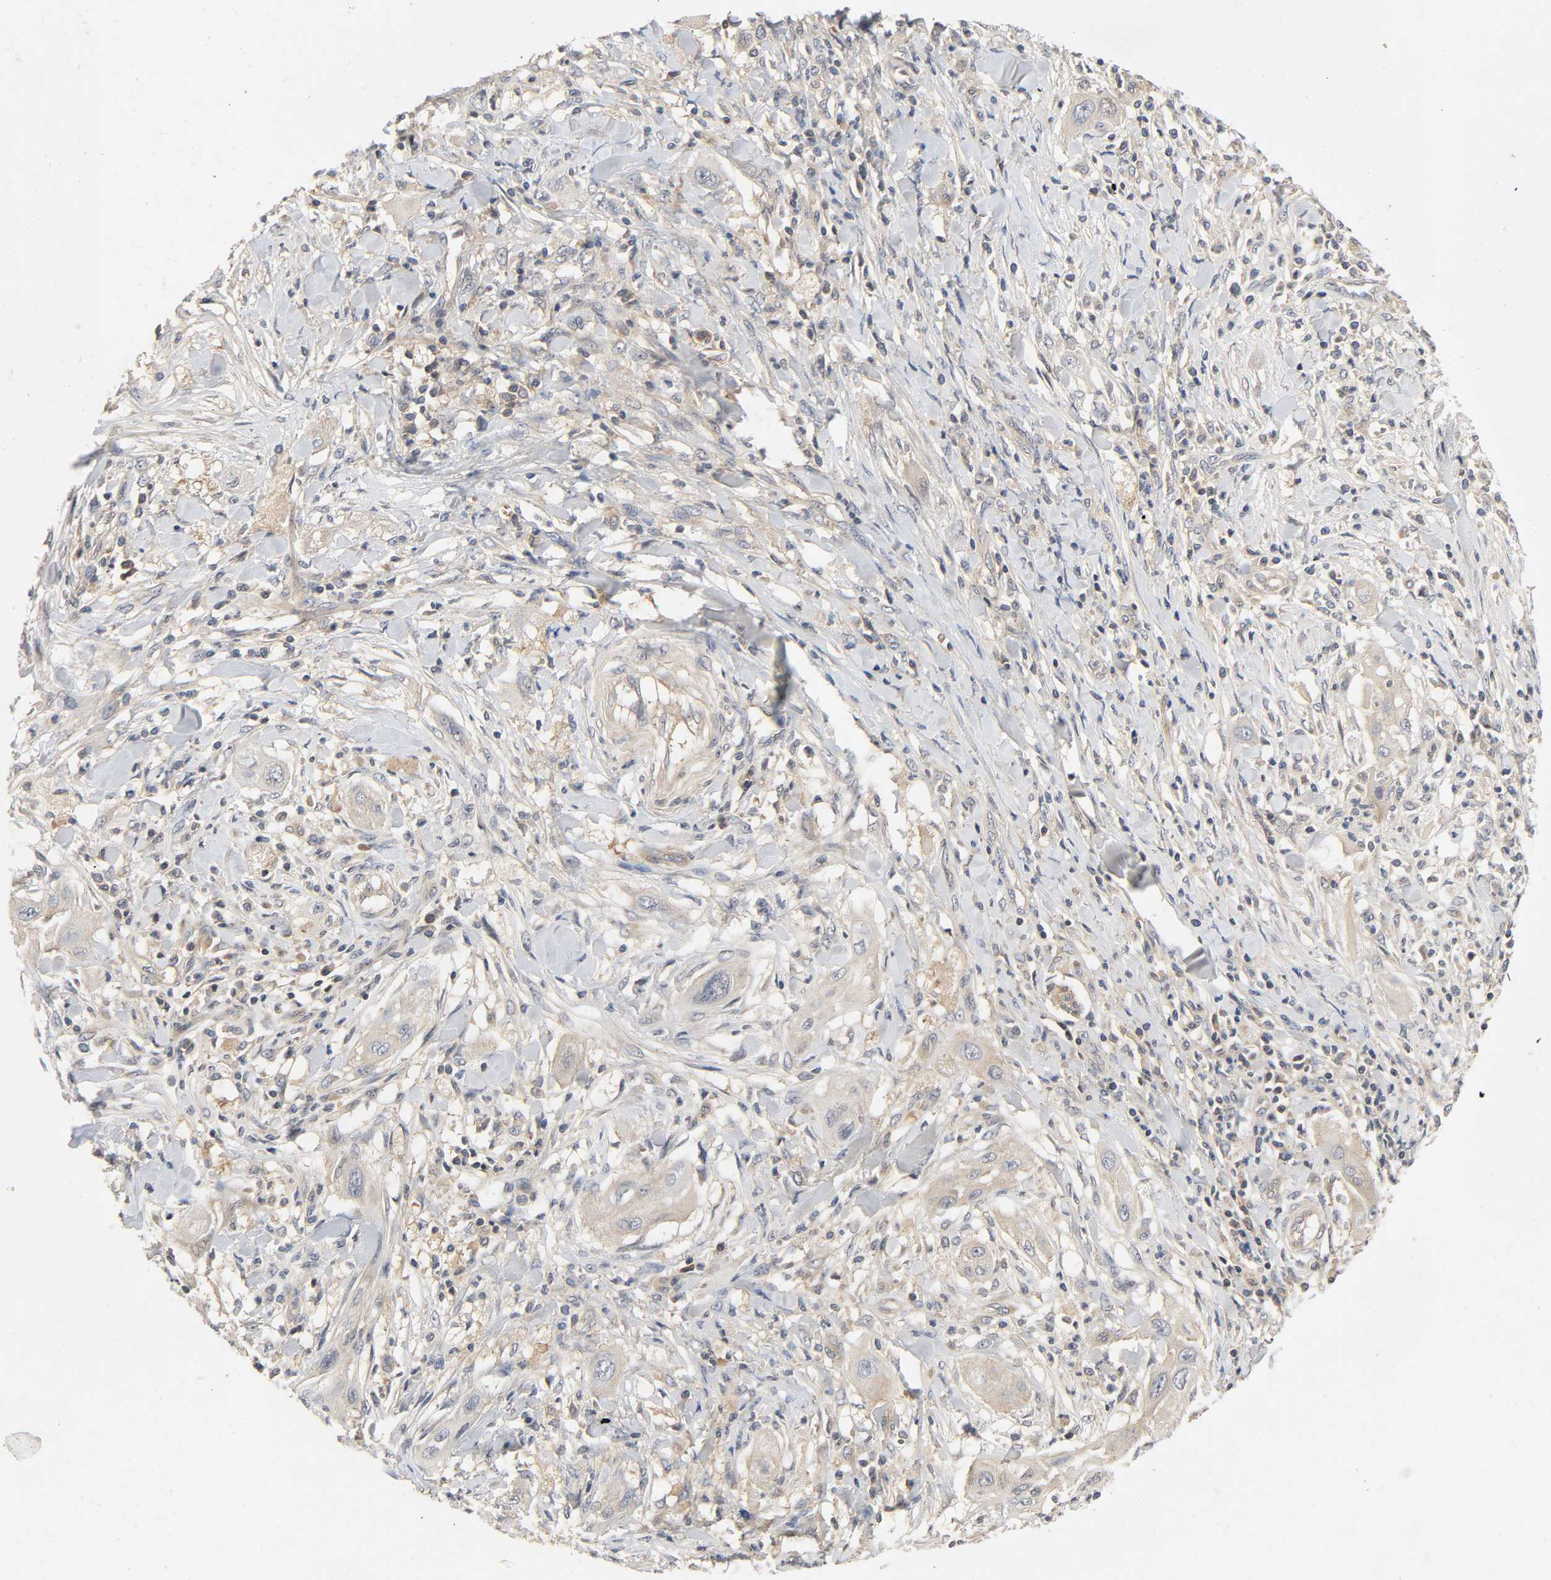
{"staining": {"intensity": "moderate", "quantity": ">75%", "location": "cytoplasmic/membranous"}, "tissue": "lung cancer", "cell_type": "Tumor cells", "image_type": "cancer", "snomed": [{"axis": "morphology", "description": "Squamous cell carcinoma, NOS"}, {"axis": "topography", "description": "Lung"}], "caption": "Immunohistochemistry (IHC) photomicrograph of neoplastic tissue: human squamous cell carcinoma (lung) stained using immunohistochemistry demonstrates medium levels of moderate protein expression localized specifically in the cytoplasmic/membranous of tumor cells, appearing as a cytoplasmic/membranous brown color.", "gene": "CPB2", "patient": {"sex": "female", "age": 47}}